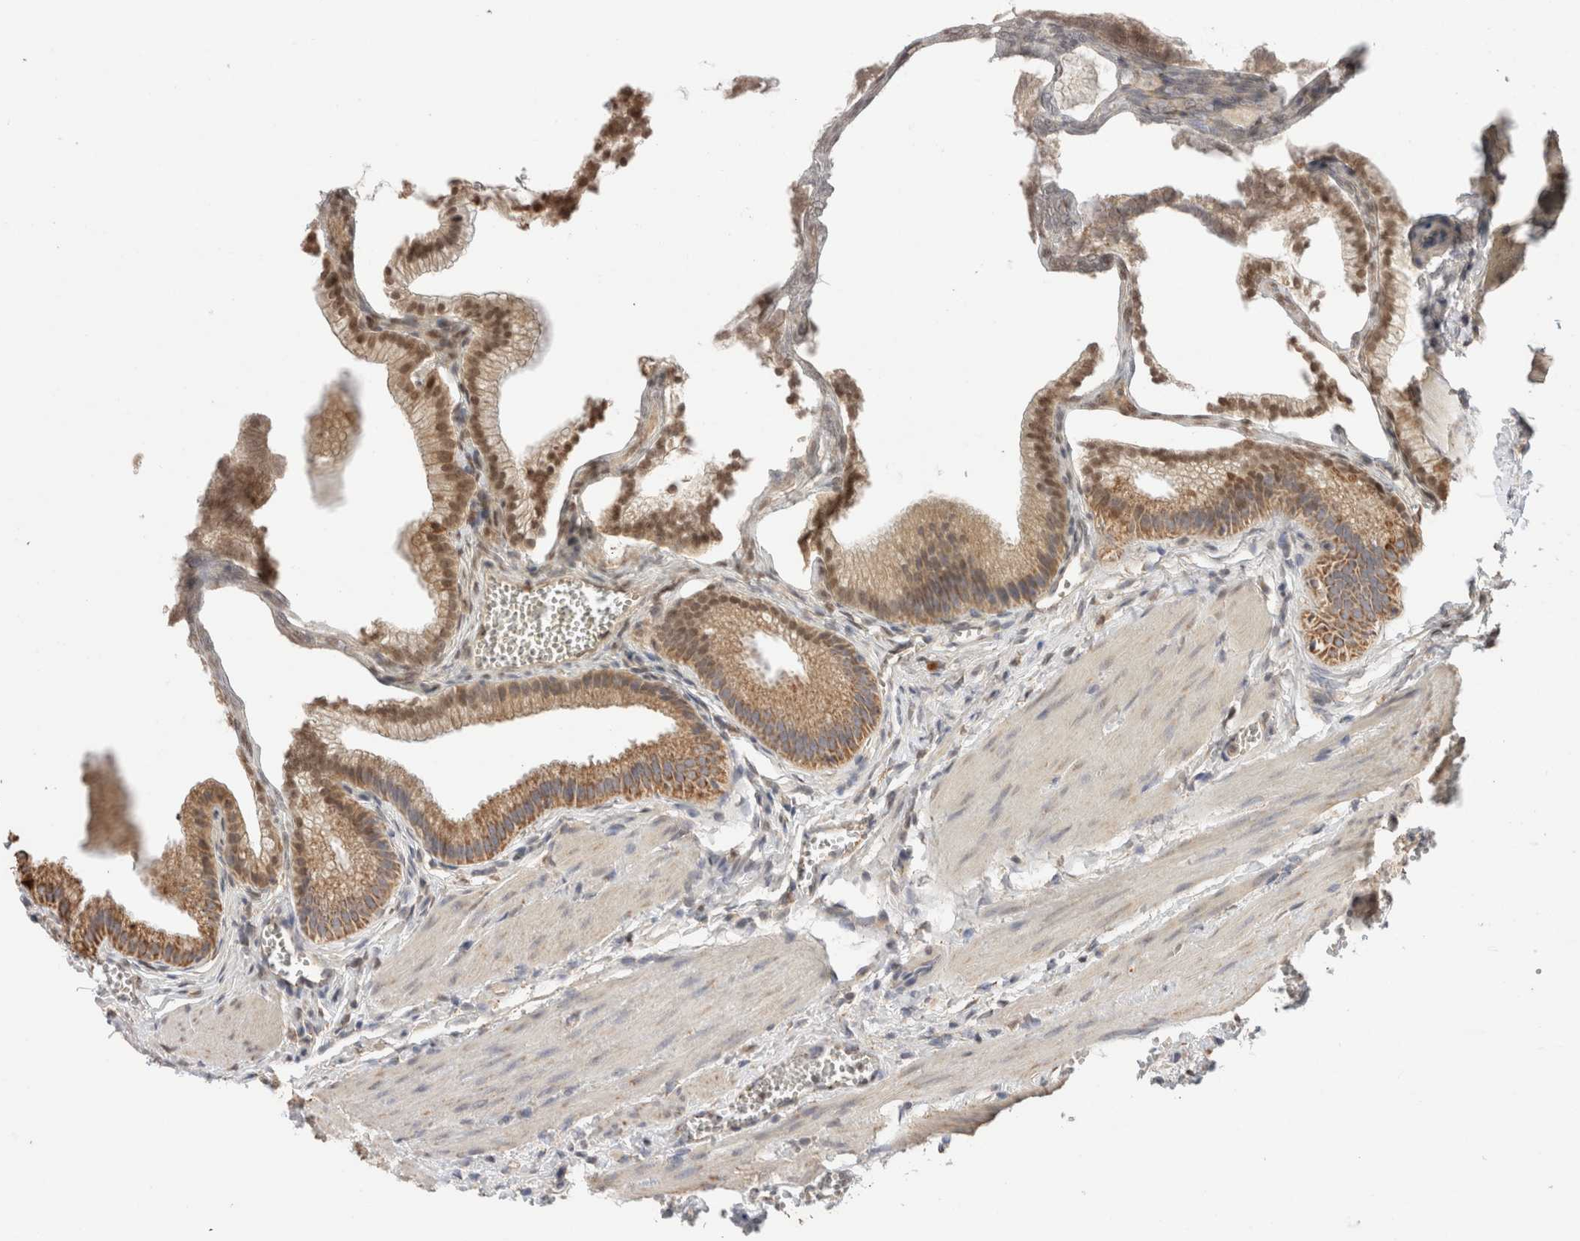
{"staining": {"intensity": "moderate", "quantity": ">75%", "location": "cytoplasmic/membranous"}, "tissue": "gallbladder", "cell_type": "Glandular cells", "image_type": "normal", "snomed": [{"axis": "morphology", "description": "Normal tissue, NOS"}, {"axis": "topography", "description": "Gallbladder"}], "caption": "A histopathology image of gallbladder stained for a protein shows moderate cytoplasmic/membranous brown staining in glandular cells. (Stains: DAB (3,3'-diaminobenzidine) in brown, nuclei in blue, Microscopy: brightfield microscopy at high magnification).", "gene": "C1QBP", "patient": {"sex": "male", "age": 38}}